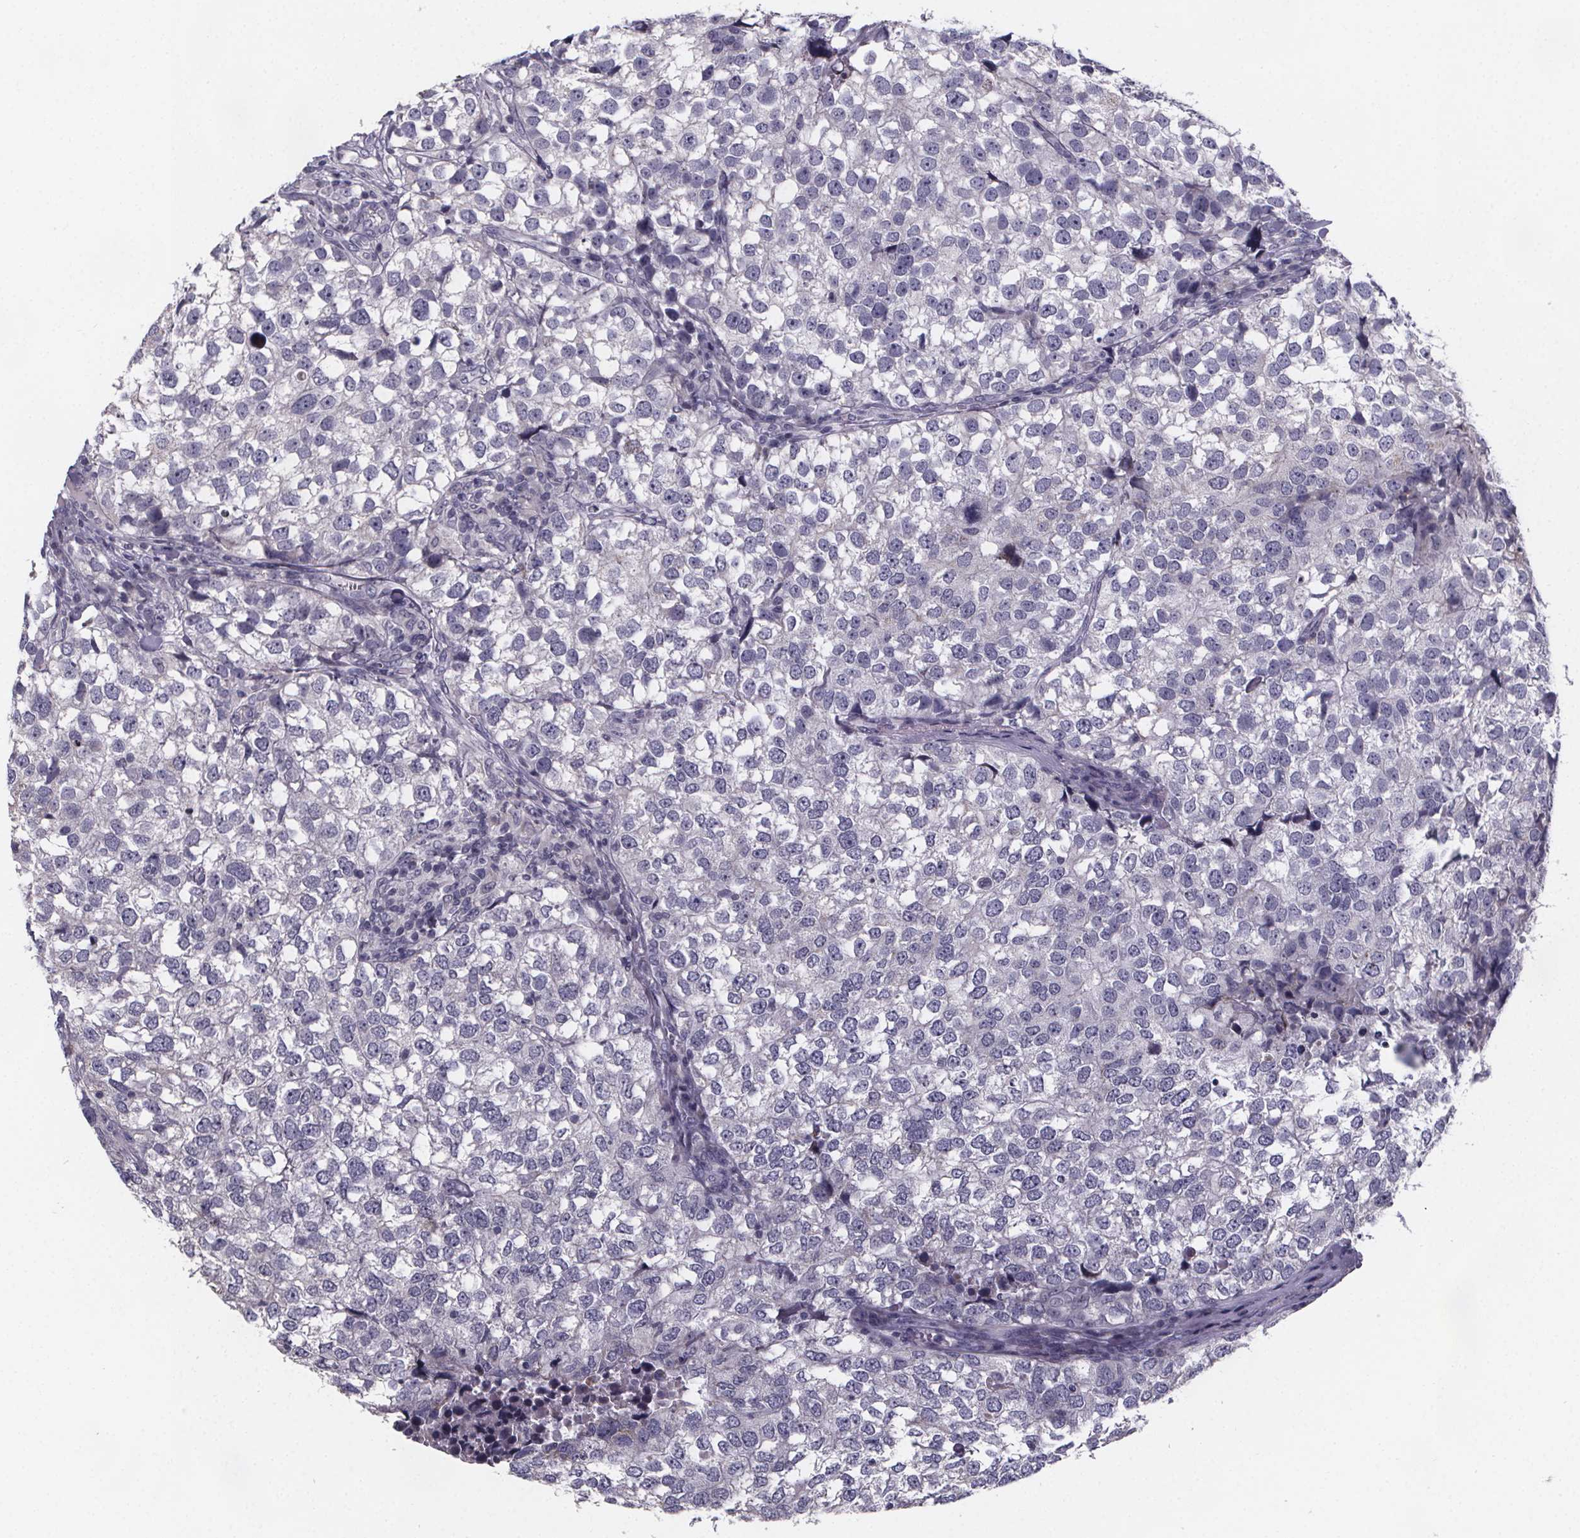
{"staining": {"intensity": "negative", "quantity": "none", "location": "none"}, "tissue": "breast cancer", "cell_type": "Tumor cells", "image_type": "cancer", "snomed": [{"axis": "morphology", "description": "Duct carcinoma"}, {"axis": "topography", "description": "Breast"}], "caption": "Breast cancer was stained to show a protein in brown. There is no significant expression in tumor cells.", "gene": "PAH", "patient": {"sex": "female", "age": 30}}